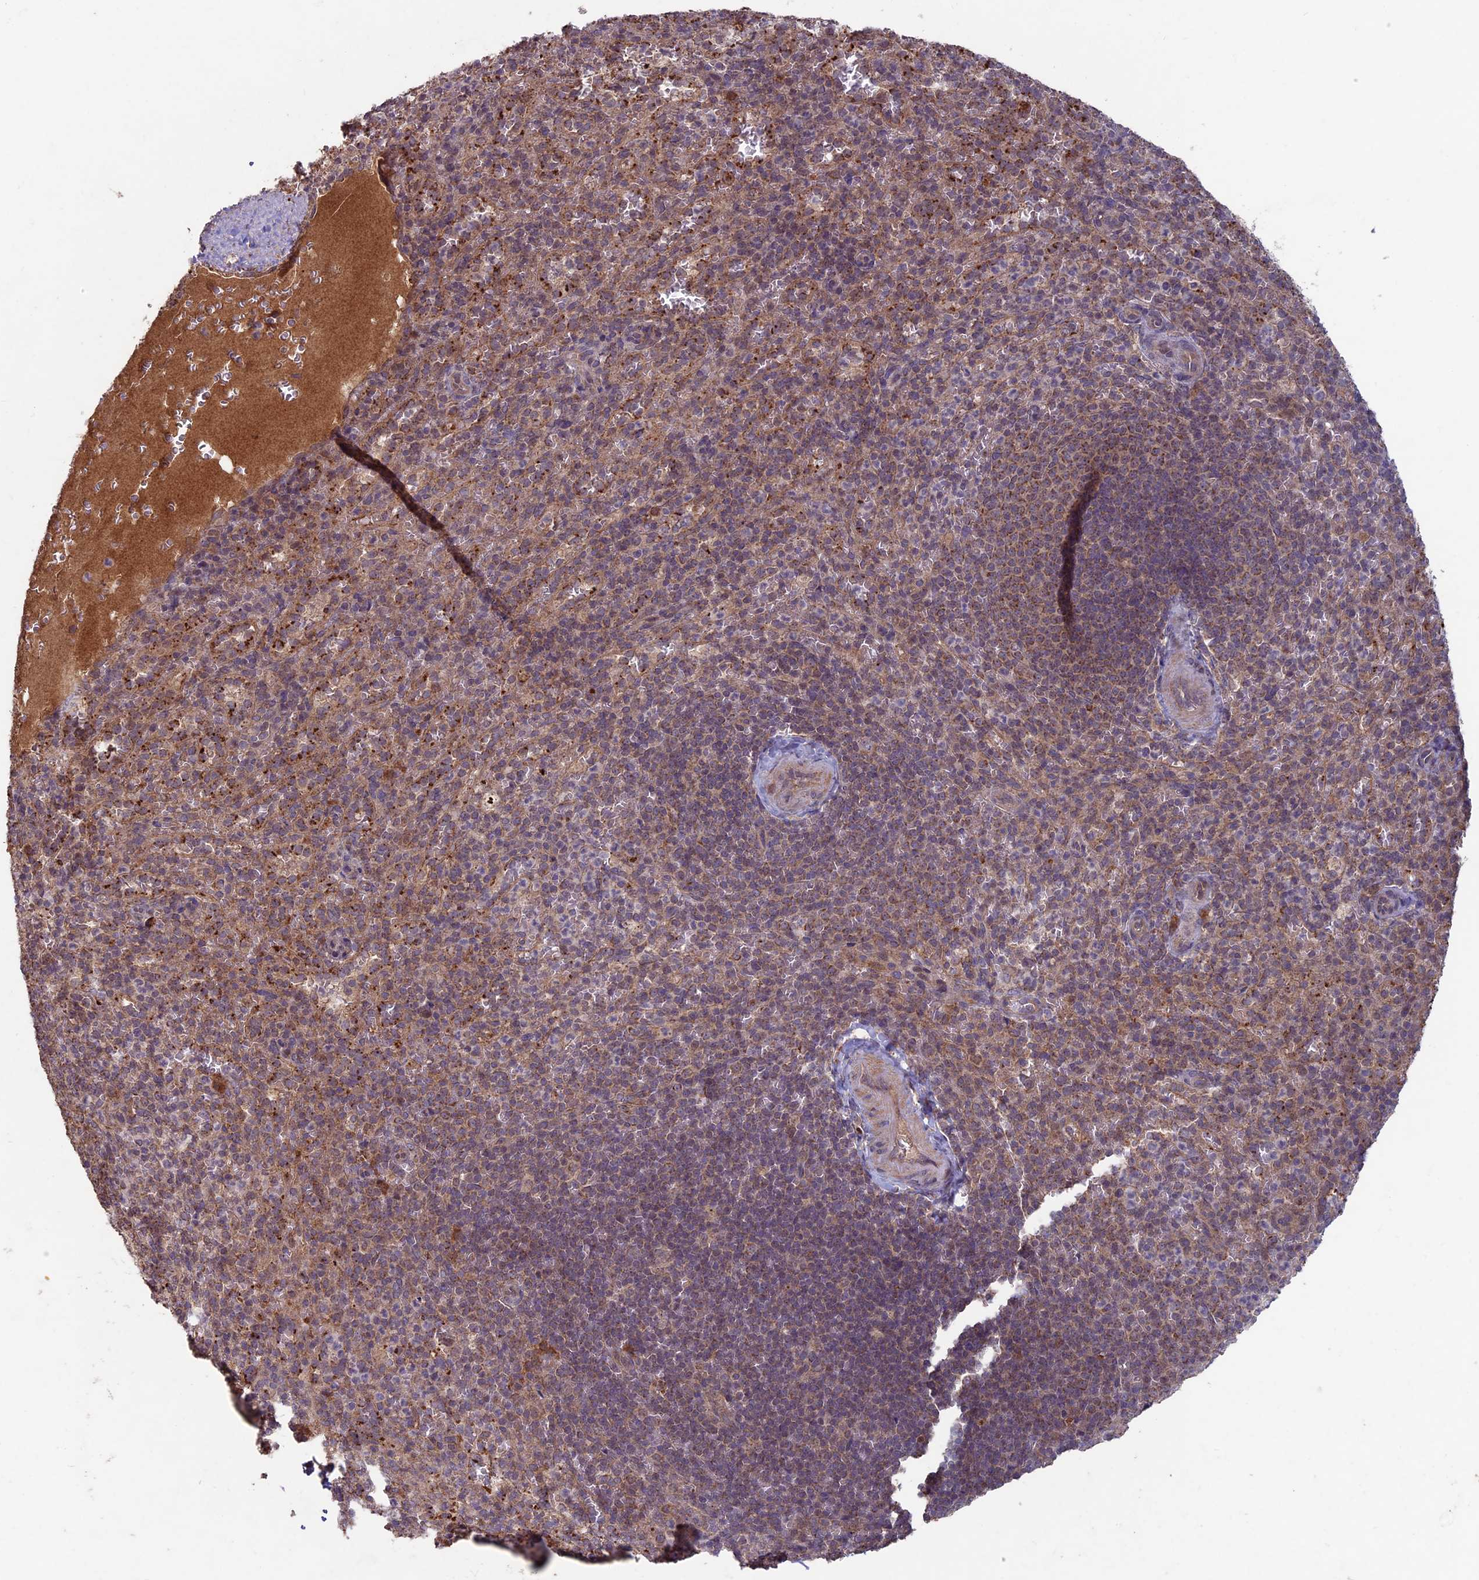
{"staining": {"intensity": "moderate", "quantity": "25%-75%", "location": "cytoplasmic/membranous"}, "tissue": "spleen", "cell_type": "Cells in red pulp", "image_type": "normal", "snomed": [{"axis": "morphology", "description": "Normal tissue, NOS"}, {"axis": "topography", "description": "Spleen"}], "caption": "Unremarkable spleen was stained to show a protein in brown. There is medium levels of moderate cytoplasmic/membranous expression in approximately 25%-75% of cells in red pulp. Immunohistochemistry (ihc) stains the protein of interest in brown and the nuclei are stained blue.", "gene": "RCCD1", "patient": {"sex": "female", "age": 21}}